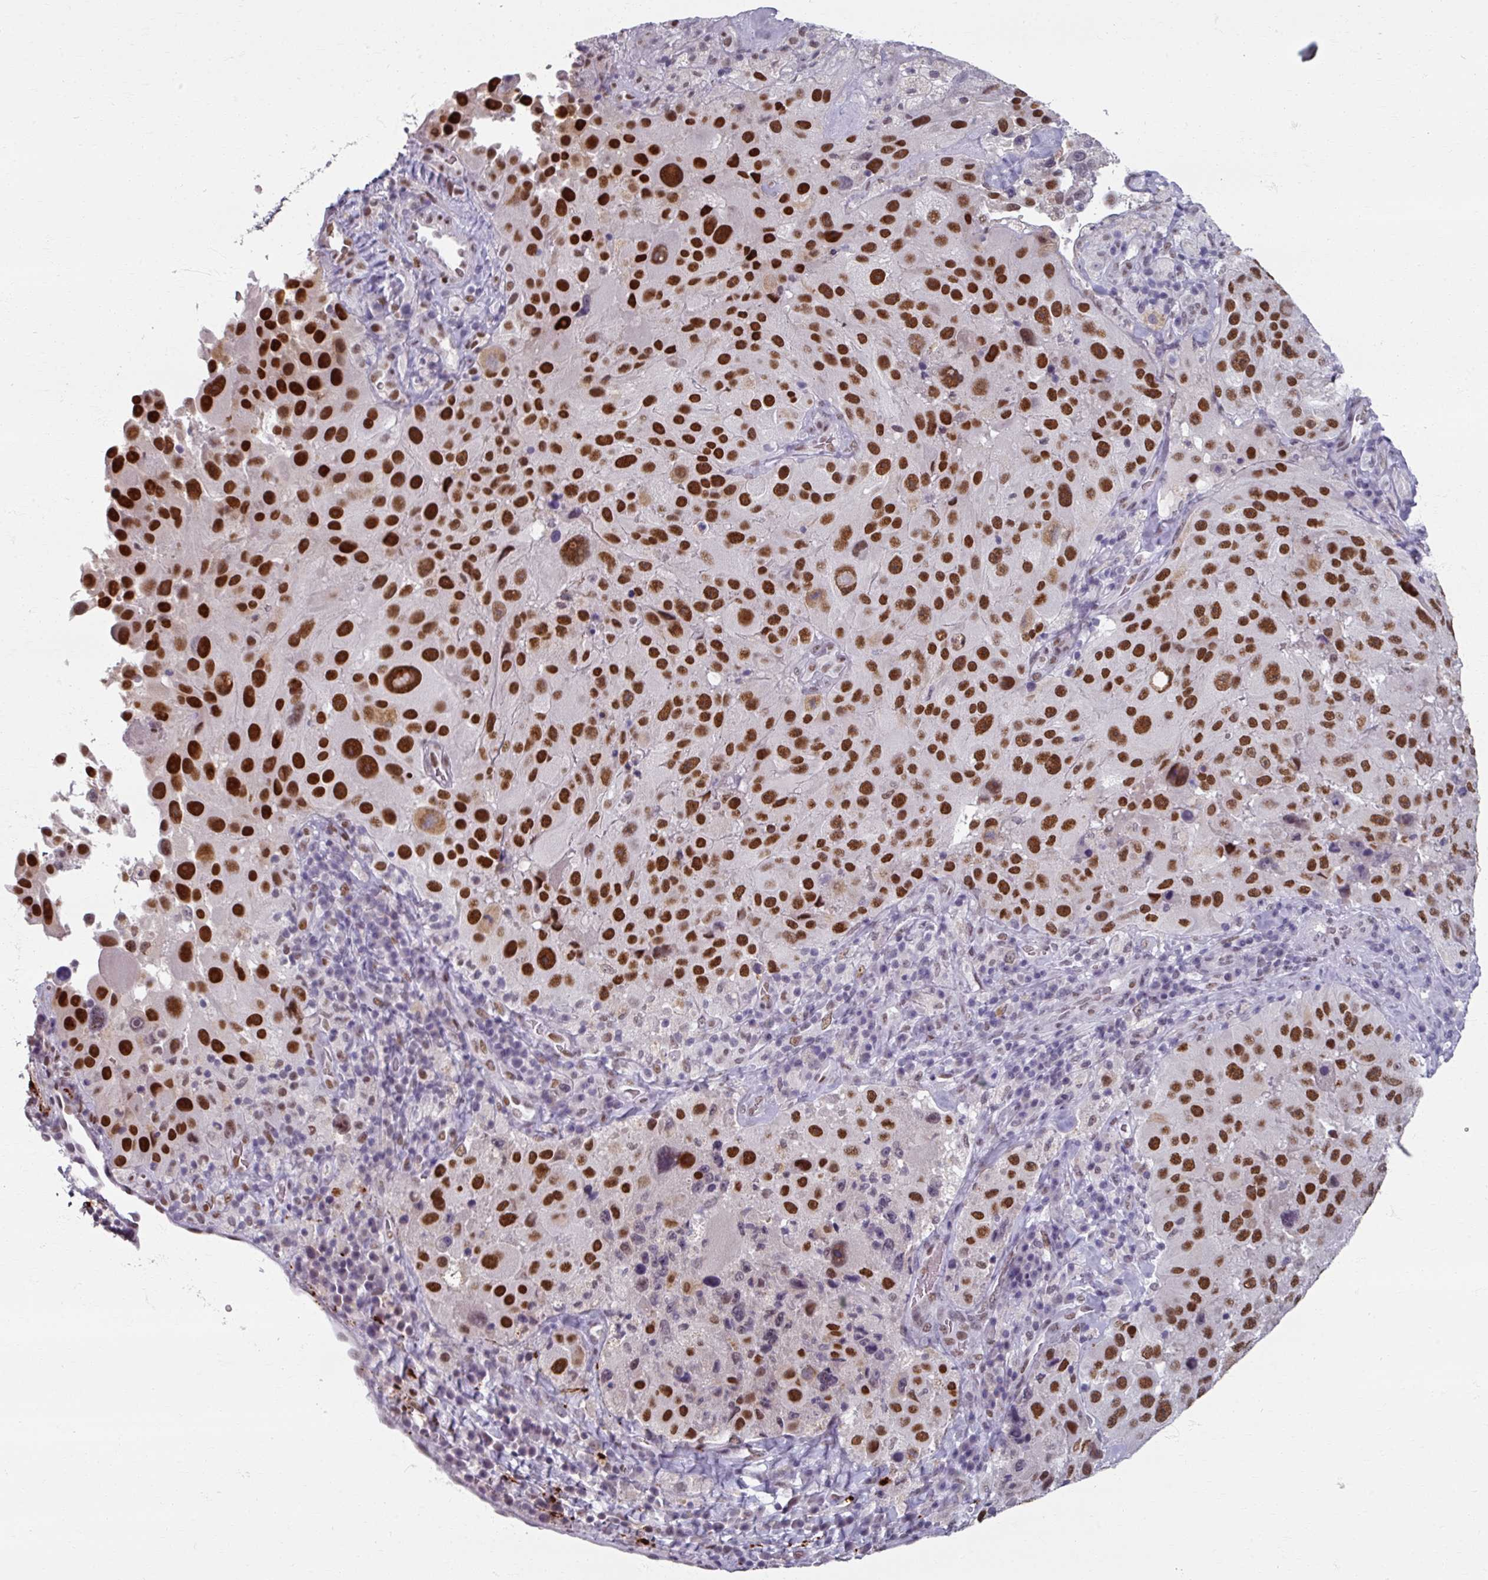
{"staining": {"intensity": "strong", "quantity": ">75%", "location": "nuclear"}, "tissue": "melanoma", "cell_type": "Tumor cells", "image_type": "cancer", "snomed": [{"axis": "morphology", "description": "Malignant melanoma, Metastatic site"}, {"axis": "topography", "description": "Lymph node"}], "caption": "DAB (3,3'-diaminobenzidine) immunohistochemical staining of malignant melanoma (metastatic site) demonstrates strong nuclear protein staining in approximately >75% of tumor cells.", "gene": "RIPOR3", "patient": {"sex": "male", "age": 62}}